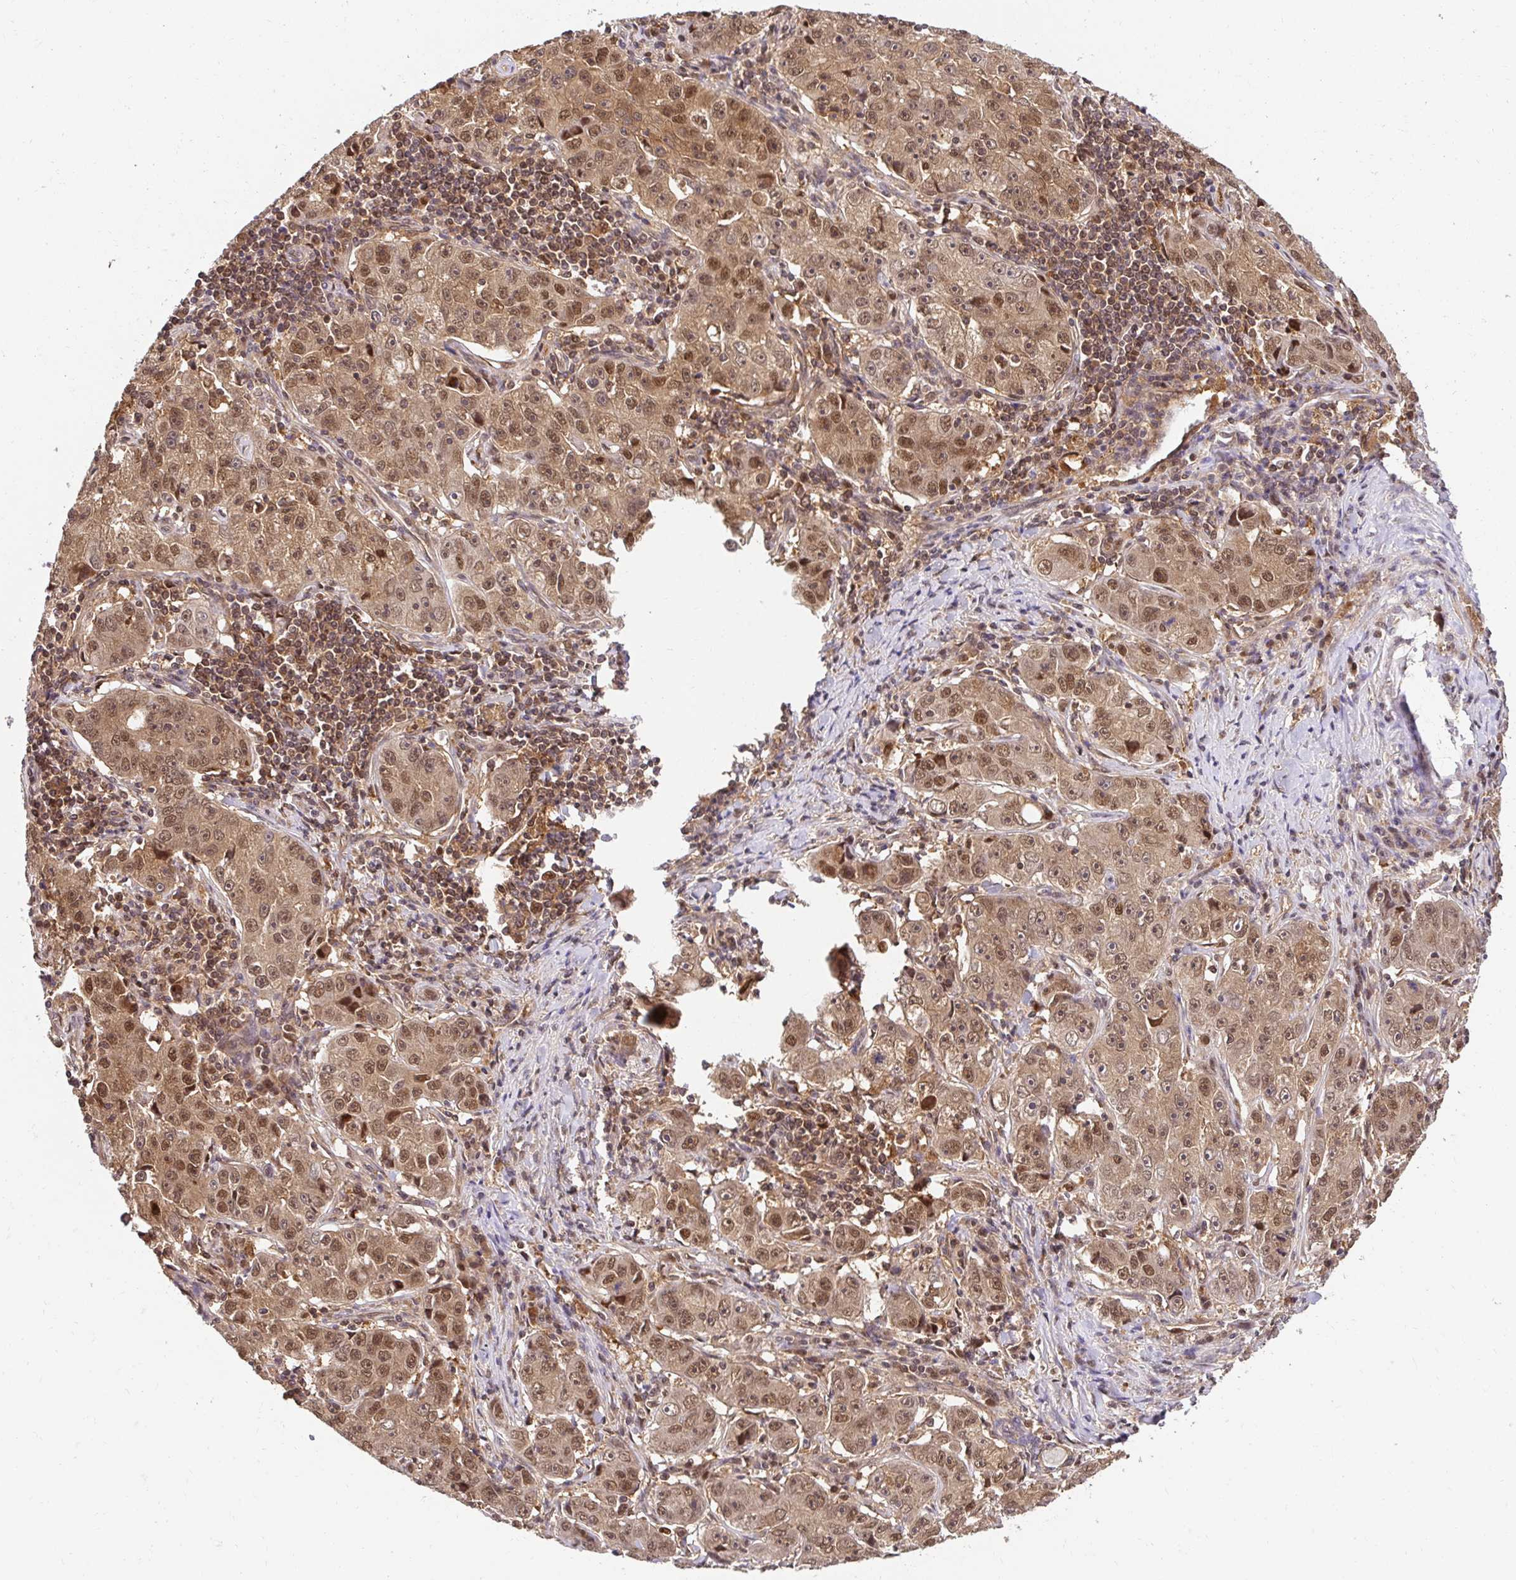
{"staining": {"intensity": "moderate", "quantity": ">75%", "location": "cytoplasmic/membranous,nuclear"}, "tissue": "lung cancer", "cell_type": "Tumor cells", "image_type": "cancer", "snomed": [{"axis": "morphology", "description": "Normal morphology"}, {"axis": "morphology", "description": "Adenocarcinoma, NOS"}, {"axis": "topography", "description": "Lymph node"}, {"axis": "topography", "description": "Lung"}], "caption": "There is medium levels of moderate cytoplasmic/membranous and nuclear positivity in tumor cells of lung cancer, as demonstrated by immunohistochemical staining (brown color).", "gene": "PSMA4", "patient": {"sex": "female", "age": 57}}